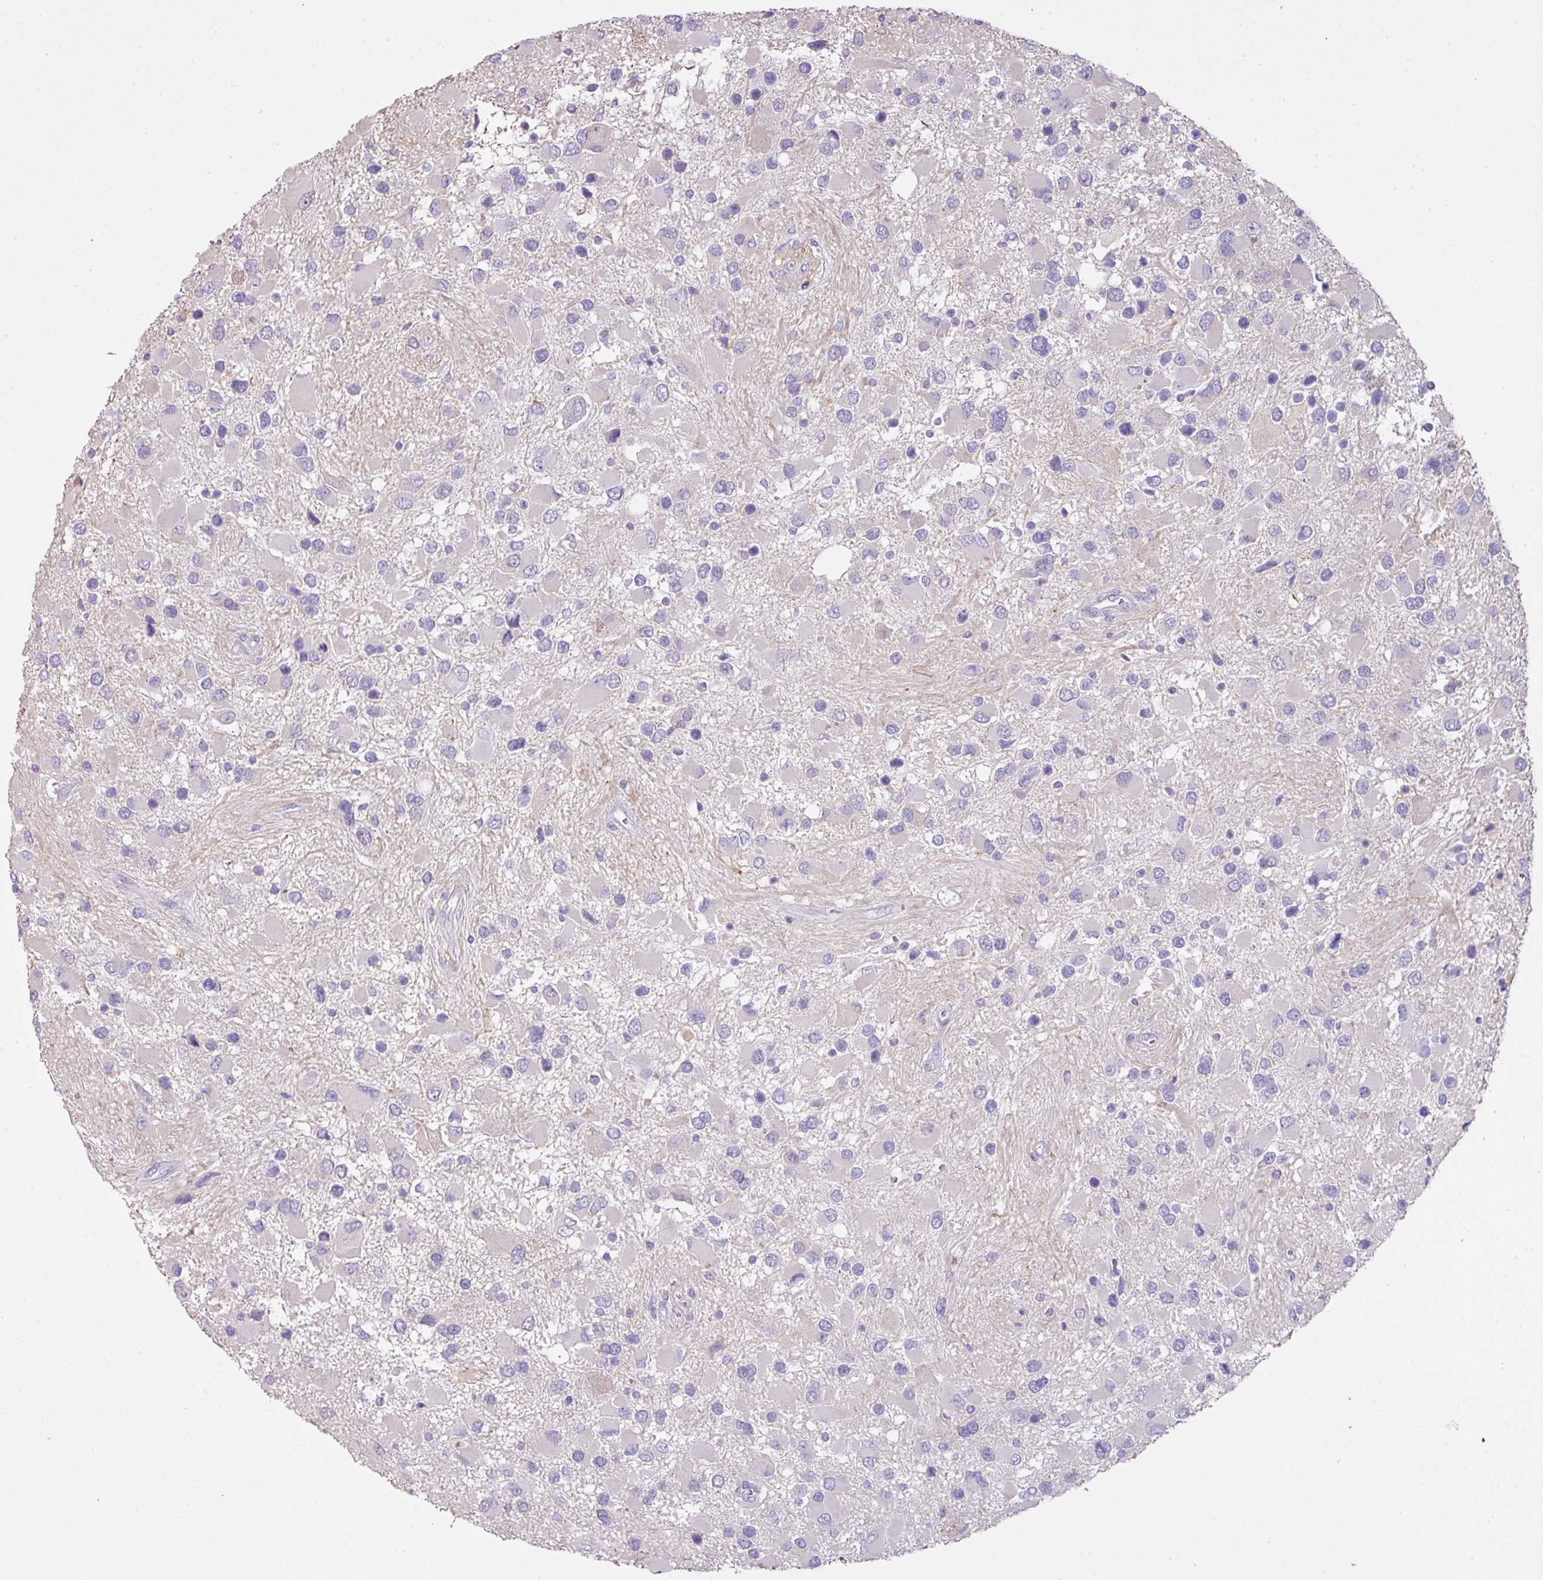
{"staining": {"intensity": "negative", "quantity": "none", "location": "none"}, "tissue": "glioma", "cell_type": "Tumor cells", "image_type": "cancer", "snomed": [{"axis": "morphology", "description": "Glioma, malignant, High grade"}, {"axis": "topography", "description": "Brain"}], "caption": "A histopathology image of high-grade glioma (malignant) stained for a protein demonstrates no brown staining in tumor cells.", "gene": "OR6C6", "patient": {"sex": "male", "age": 53}}